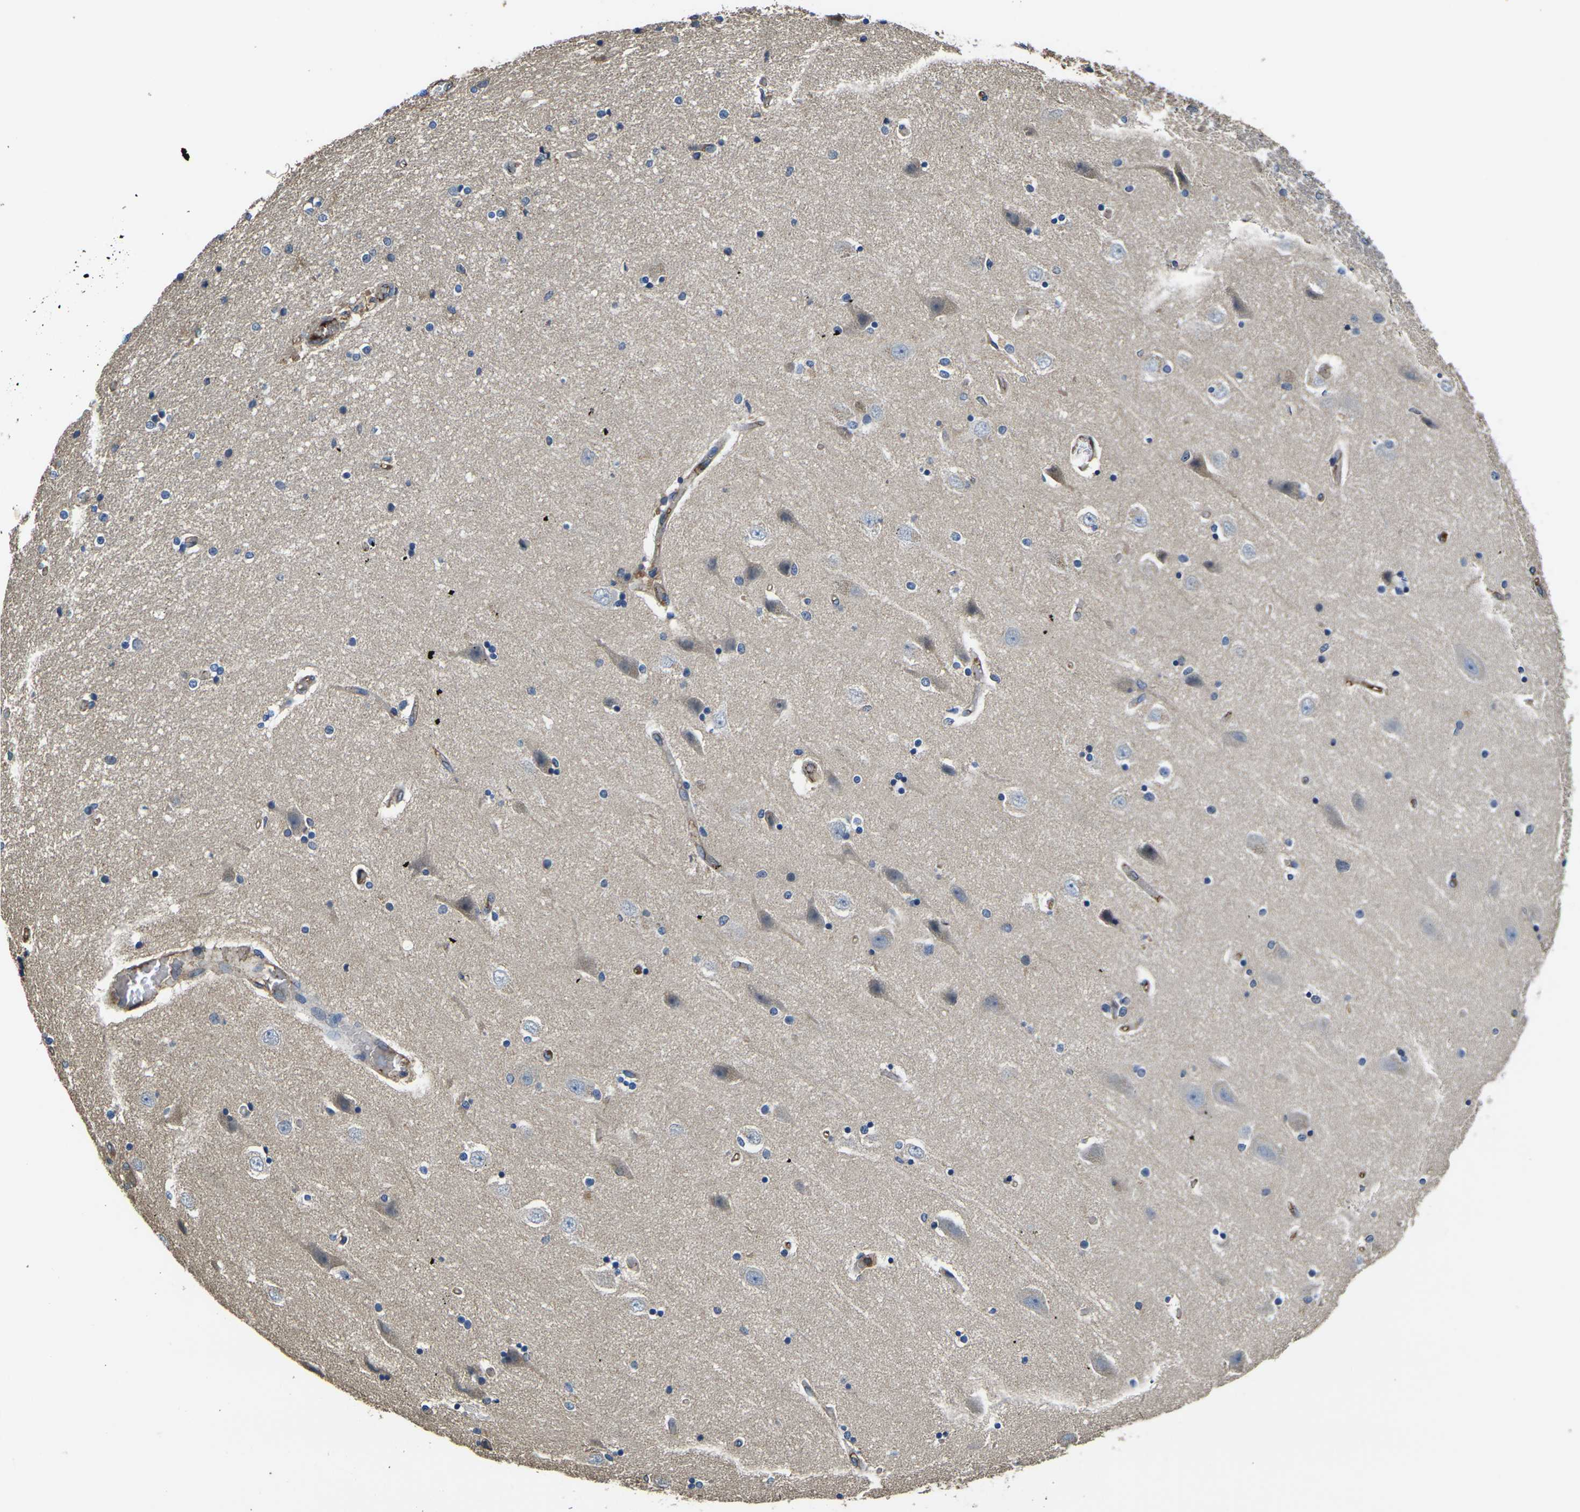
{"staining": {"intensity": "negative", "quantity": "none", "location": "none"}, "tissue": "hippocampus", "cell_type": "Glial cells", "image_type": "normal", "snomed": [{"axis": "morphology", "description": "Normal tissue, NOS"}, {"axis": "topography", "description": "Hippocampus"}], "caption": "Hippocampus was stained to show a protein in brown. There is no significant expression in glial cells. (Stains: DAB (3,3'-diaminobenzidine) IHC with hematoxylin counter stain, Microscopy: brightfield microscopy at high magnification).", "gene": "HSPG2", "patient": {"sex": "female", "age": 54}}